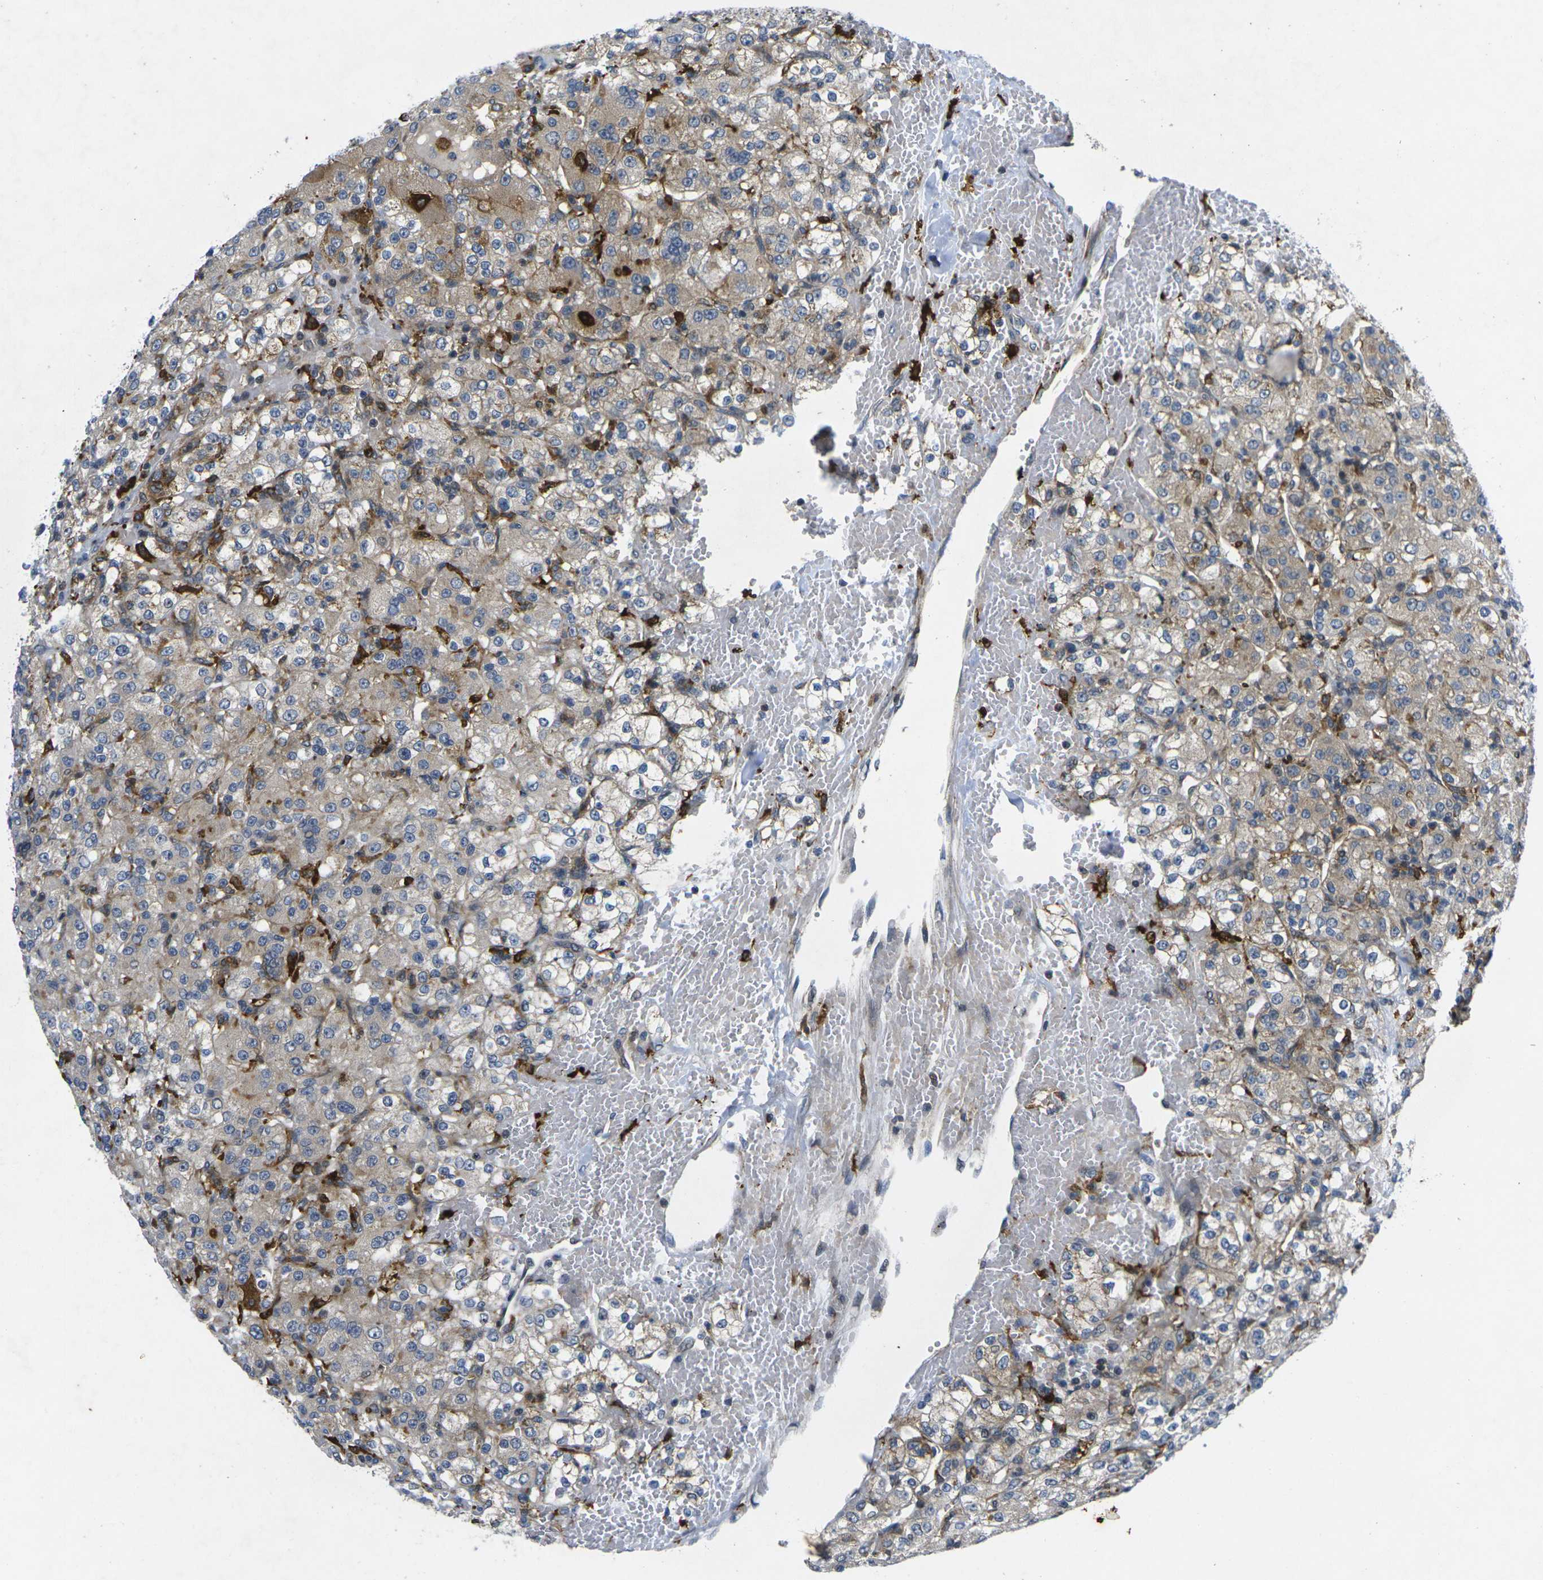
{"staining": {"intensity": "weak", "quantity": ">75%", "location": "cytoplasmic/membranous"}, "tissue": "renal cancer", "cell_type": "Tumor cells", "image_type": "cancer", "snomed": [{"axis": "morphology", "description": "Normal tissue, NOS"}, {"axis": "morphology", "description": "Adenocarcinoma, NOS"}, {"axis": "topography", "description": "Kidney"}], "caption": "This is an image of IHC staining of renal adenocarcinoma, which shows weak staining in the cytoplasmic/membranous of tumor cells.", "gene": "ROBO2", "patient": {"sex": "male", "age": 61}}